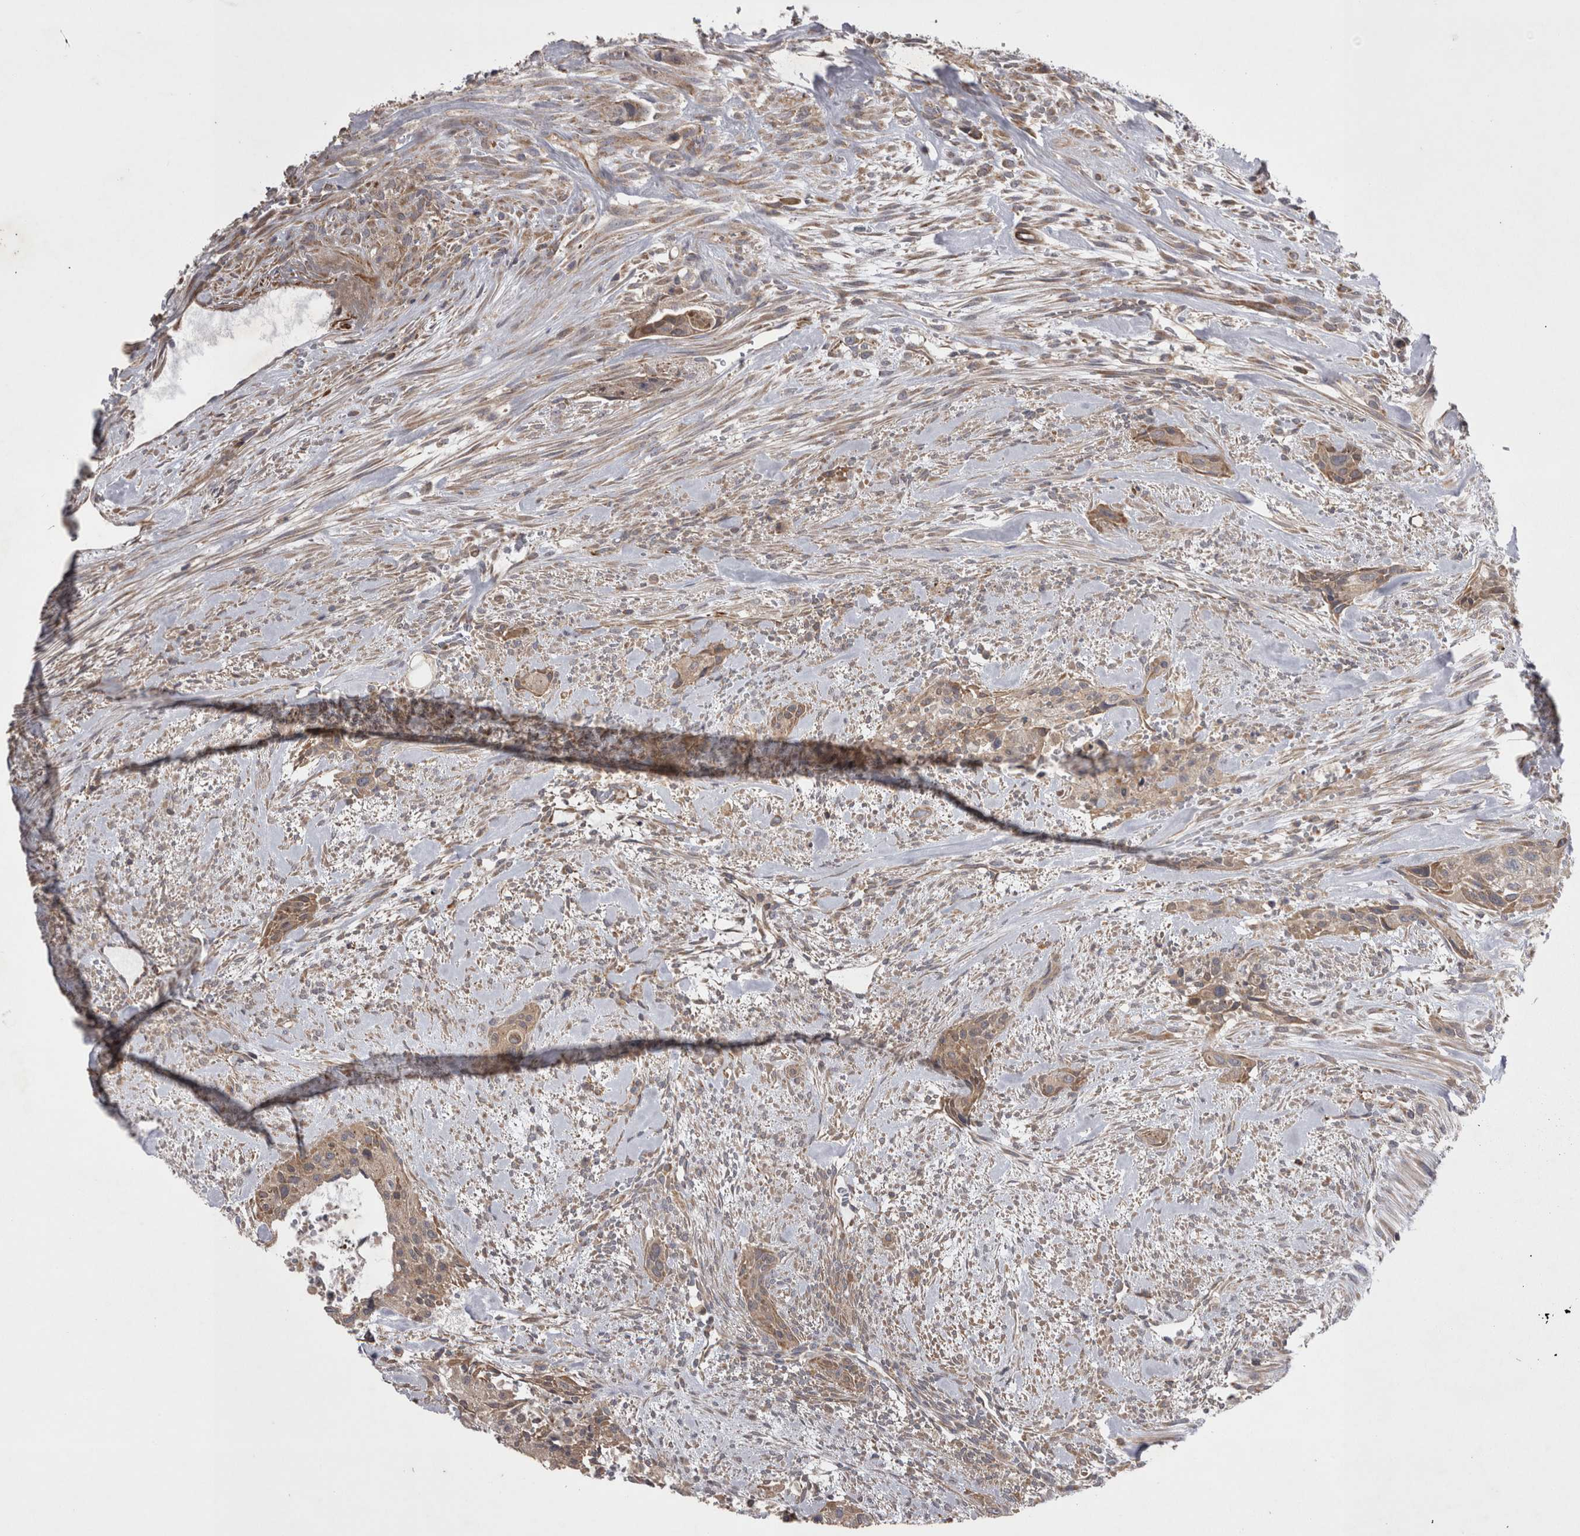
{"staining": {"intensity": "weak", "quantity": ">75%", "location": "cytoplasmic/membranous"}, "tissue": "urothelial cancer", "cell_type": "Tumor cells", "image_type": "cancer", "snomed": [{"axis": "morphology", "description": "Urothelial carcinoma, High grade"}, {"axis": "topography", "description": "Urinary bladder"}], "caption": "There is low levels of weak cytoplasmic/membranous expression in tumor cells of urothelial cancer, as demonstrated by immunohistochemical staining (brown color).", "gene": "TSPOAP1", "patient": {"sex": "male", "age": 35}}